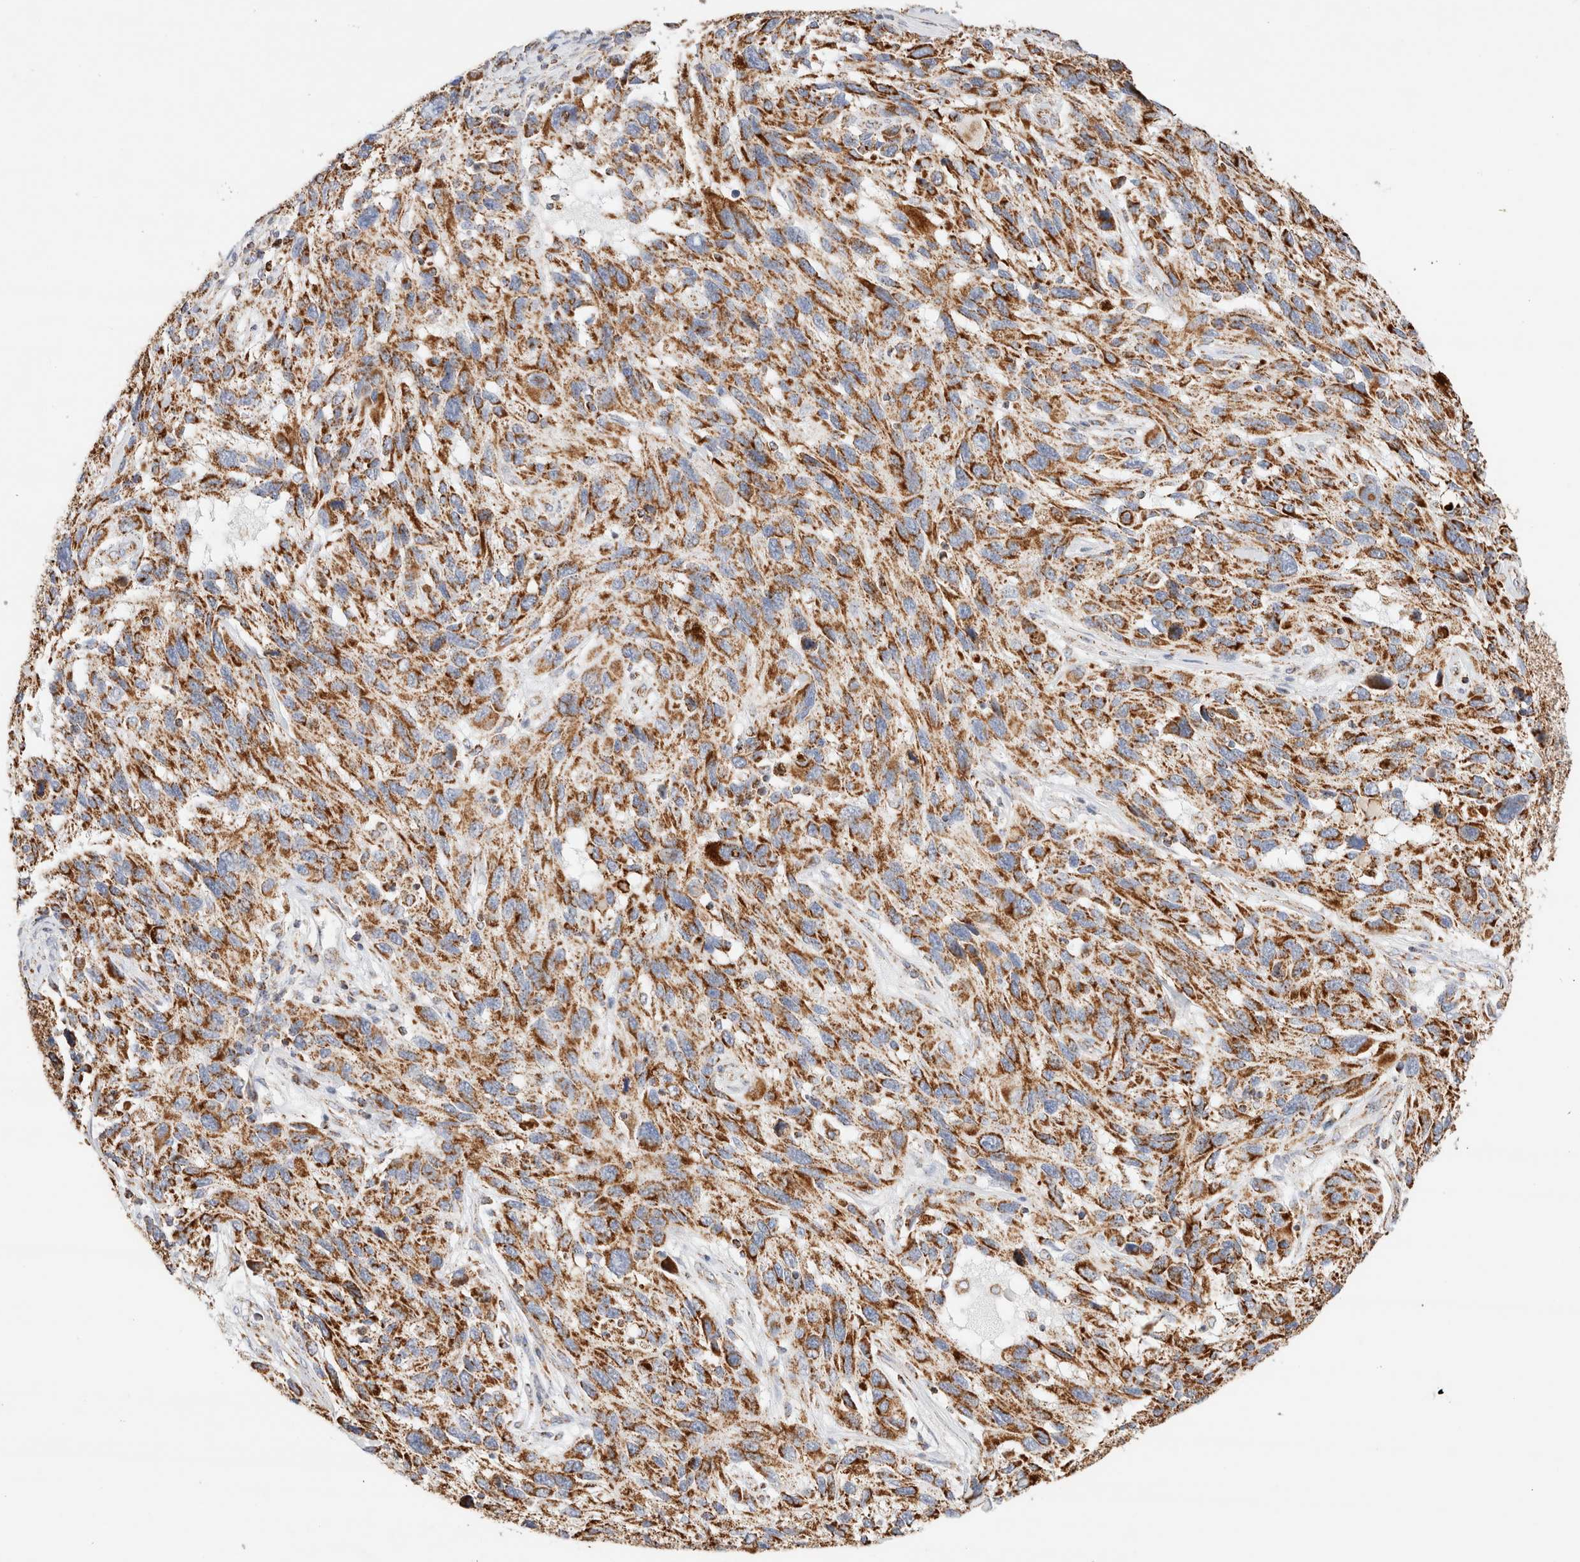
{"staining": {"intensity": "moderate", "quantity": ">75%", "location": "cytoplasmic/membranous"}, "tissue": "melanoma", "cell_type": "Tumor cells", "image_type": "cancer", "snomed": [{"axis": "morphology", "description": "Malignant melanoma, NOS"}, {"axis": "topography", "description": "Skin"}], "caption": "Melanoma stained for a protein (brown) reveals moderate cytoplasmic/membranous positive expression in about >75% of tumor cells.", "gene": "PHB2", "patient": {"sex": "male", "age": 53}}